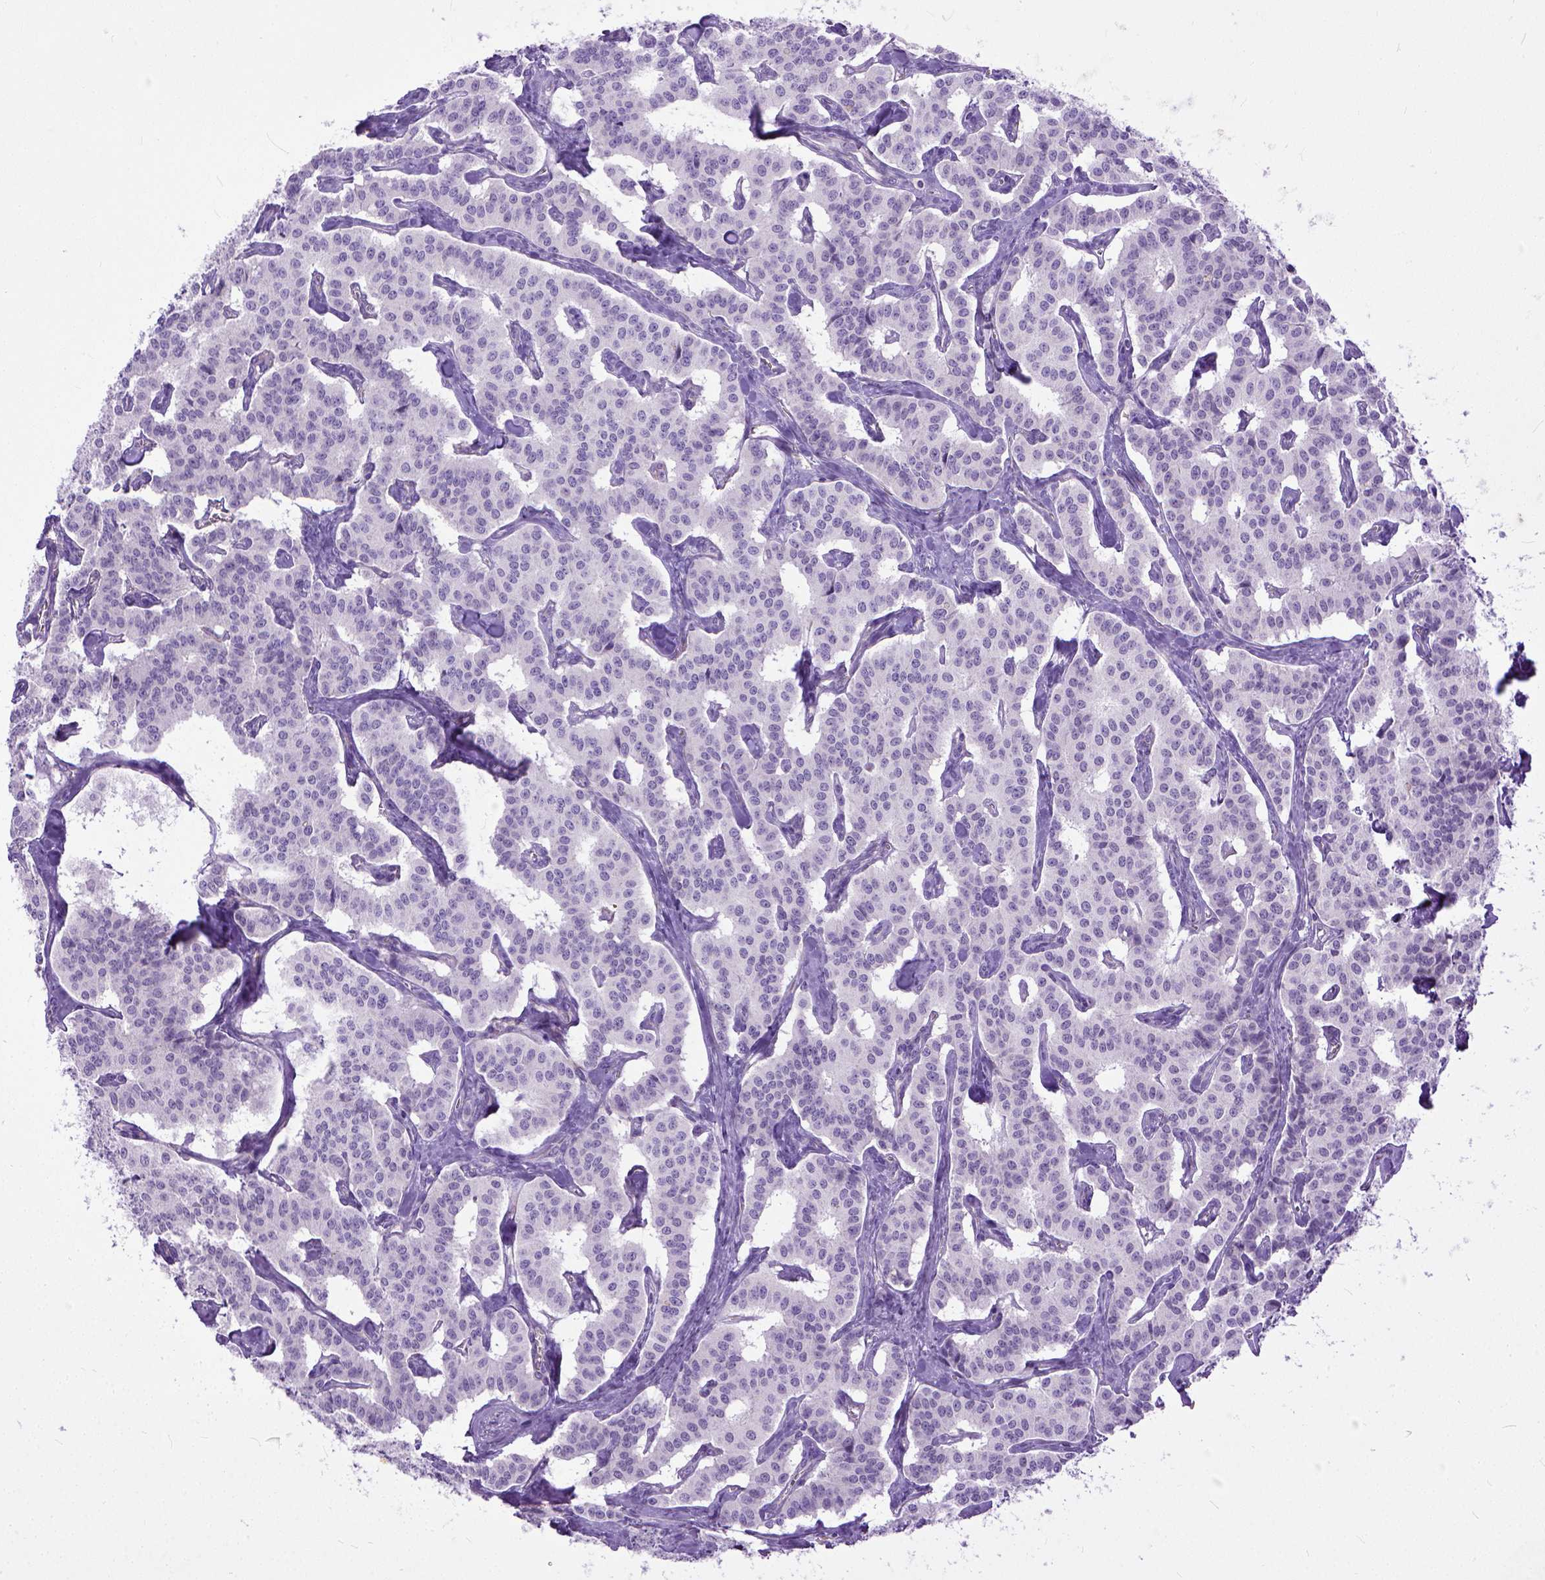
{"staining": {"intensity": "negative", "quantity": "none", "location": "none"}, "tissue": "carcinoid", "cell_type": "Tumor cells", "image_type": "cancer", "snomed": [{"axis": "morphology", "description": "Carcinoid, malignant, NOS"}, {"axis": "topography", "description": "Lung"}], "caption": "Immunohistochemistry (IHC) micrograph of human malignant carcinoid stained for a protein (brown), which demonstrates no staining in tumor cells.", "gene": "ADGRF1", "patient": {"sex": "female", "age": 46}}